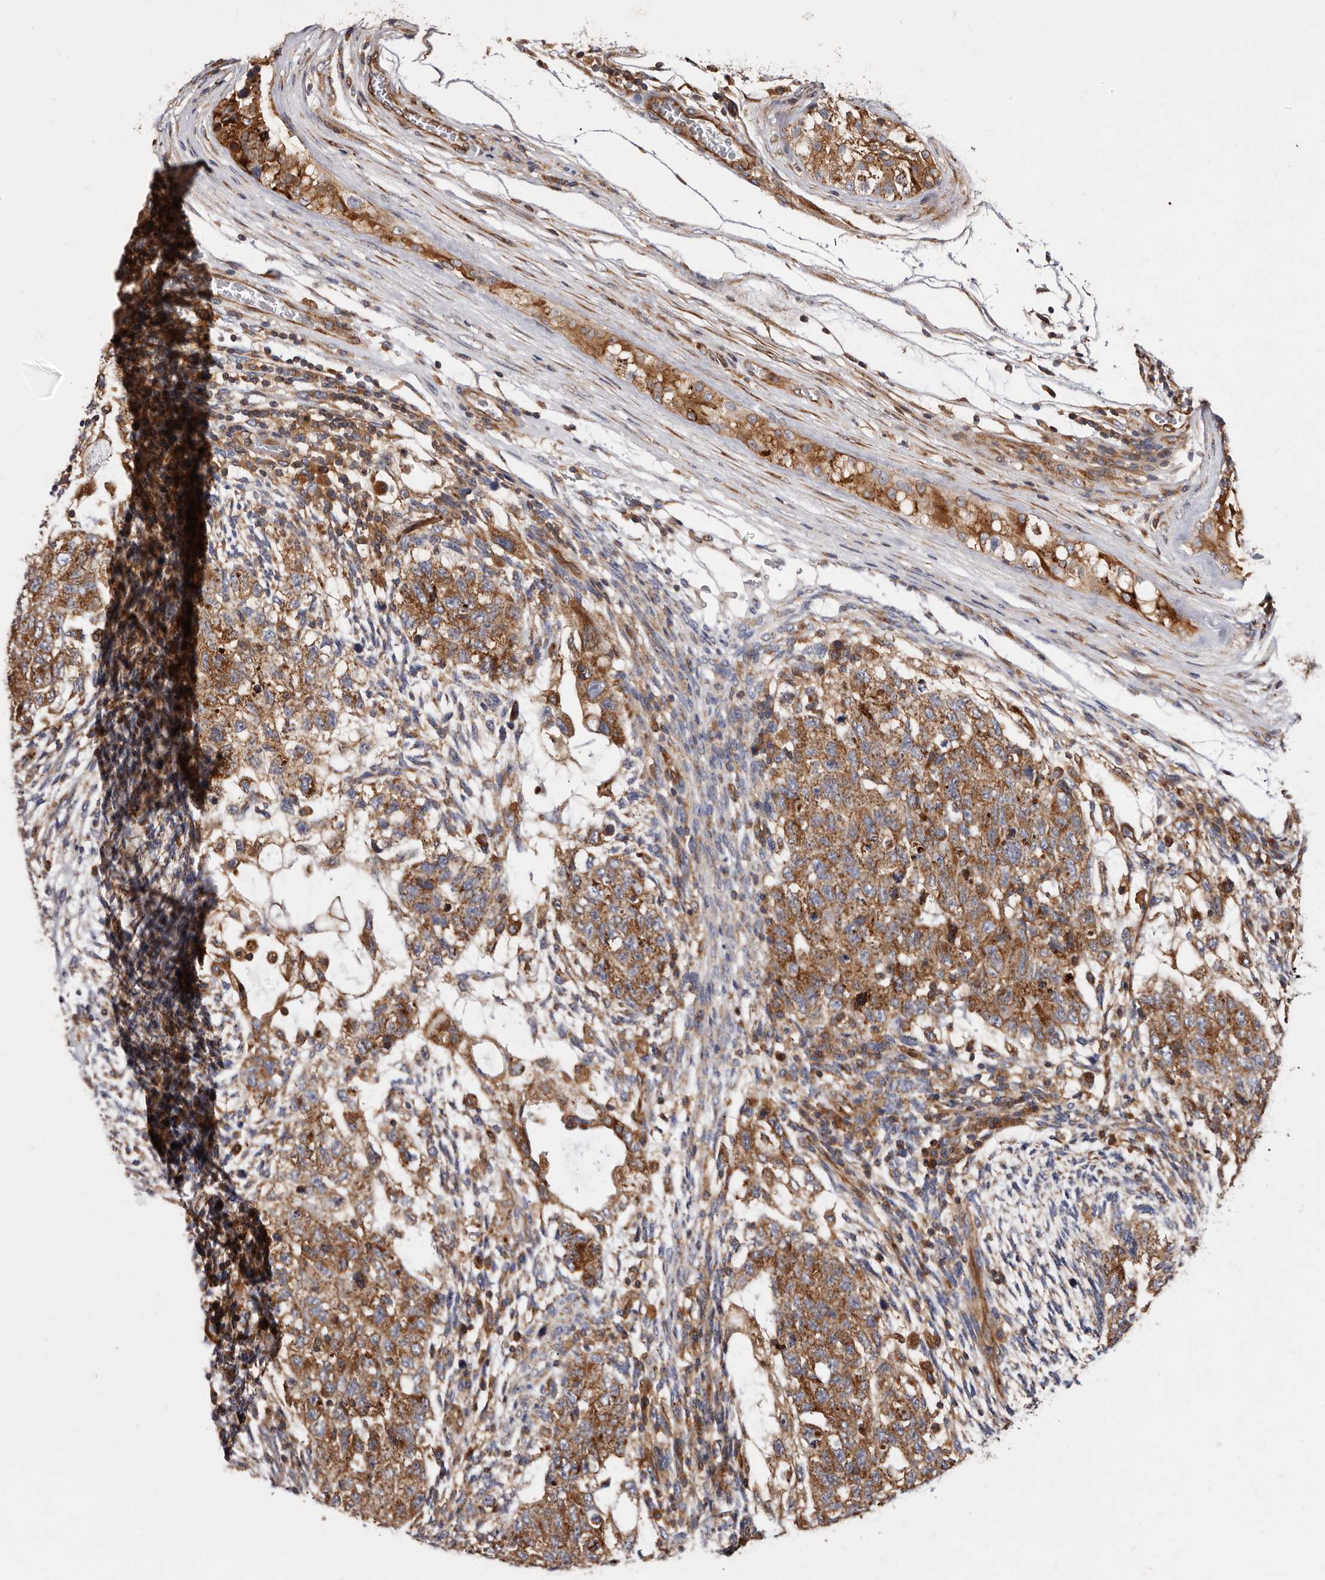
{"staining": {"intensity": "moderate", "quantity": ">75%", "location": "cytoplasmic/membranous"}, "tissue": "testis cancer", "cell_type": "Tumor cells", "image_type": "cancer", "snomed": [{"axis": "morphology", "description": "Normal tissue, NOS"}, {"axis": "morphology", "description": "Carcinoma, Embryonal, NOS"}, {"axis": "topography", "description": "Testis"}], "caption": "Brown immunohistochemical staining in testis cancer (embryonal carcinoma) demonstrates moderate cytoplasmic/membranous expression in about >75% of tumor cells.", "gene": "COQ8B", "patient": {"sex": "male", "age": 36}}